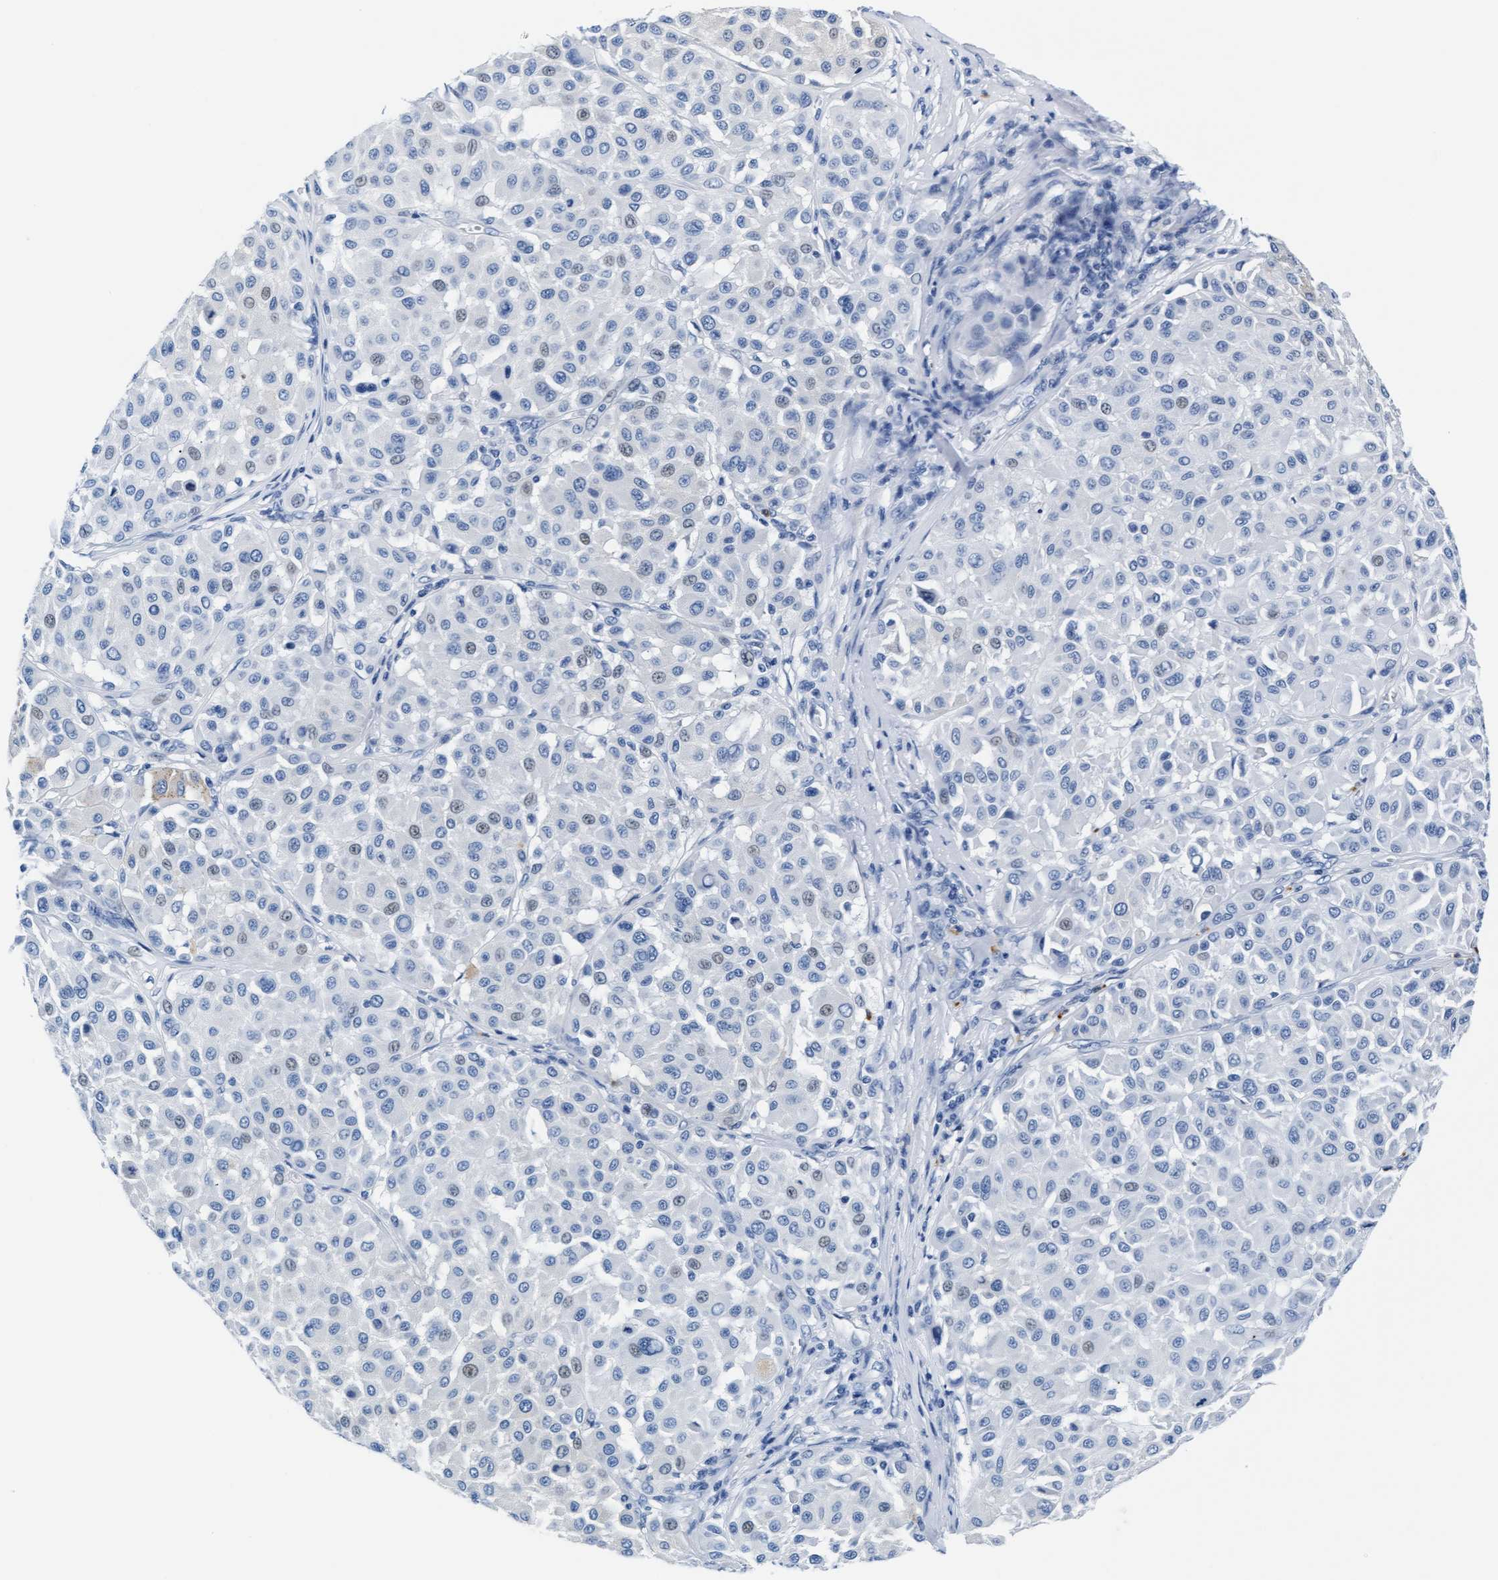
{"staining": {"intensity": "negative", "quantity": "none", "location": "none"}, "tissue": "melanoma", "cell_type": "Tumor cells", "image_type": "cancer", "snomed": [{"axis": "morphology", "description": "Malignant melanoma, Metastatic site"}, {"axis": "topography", "description": "Soft tissue"}], "caption": "This is a photomicrograph of immunohistochemistry (IHC) staining of melanoma, which shows no expression in tumor cells. The staining was performed using DAB to visualize the protein expression in brown, while the nuclei were stained in blue with hematoxylin (Magnification: 20x).", "gene": "MMP8", "patient": {"sex": "male", "age": 41}}